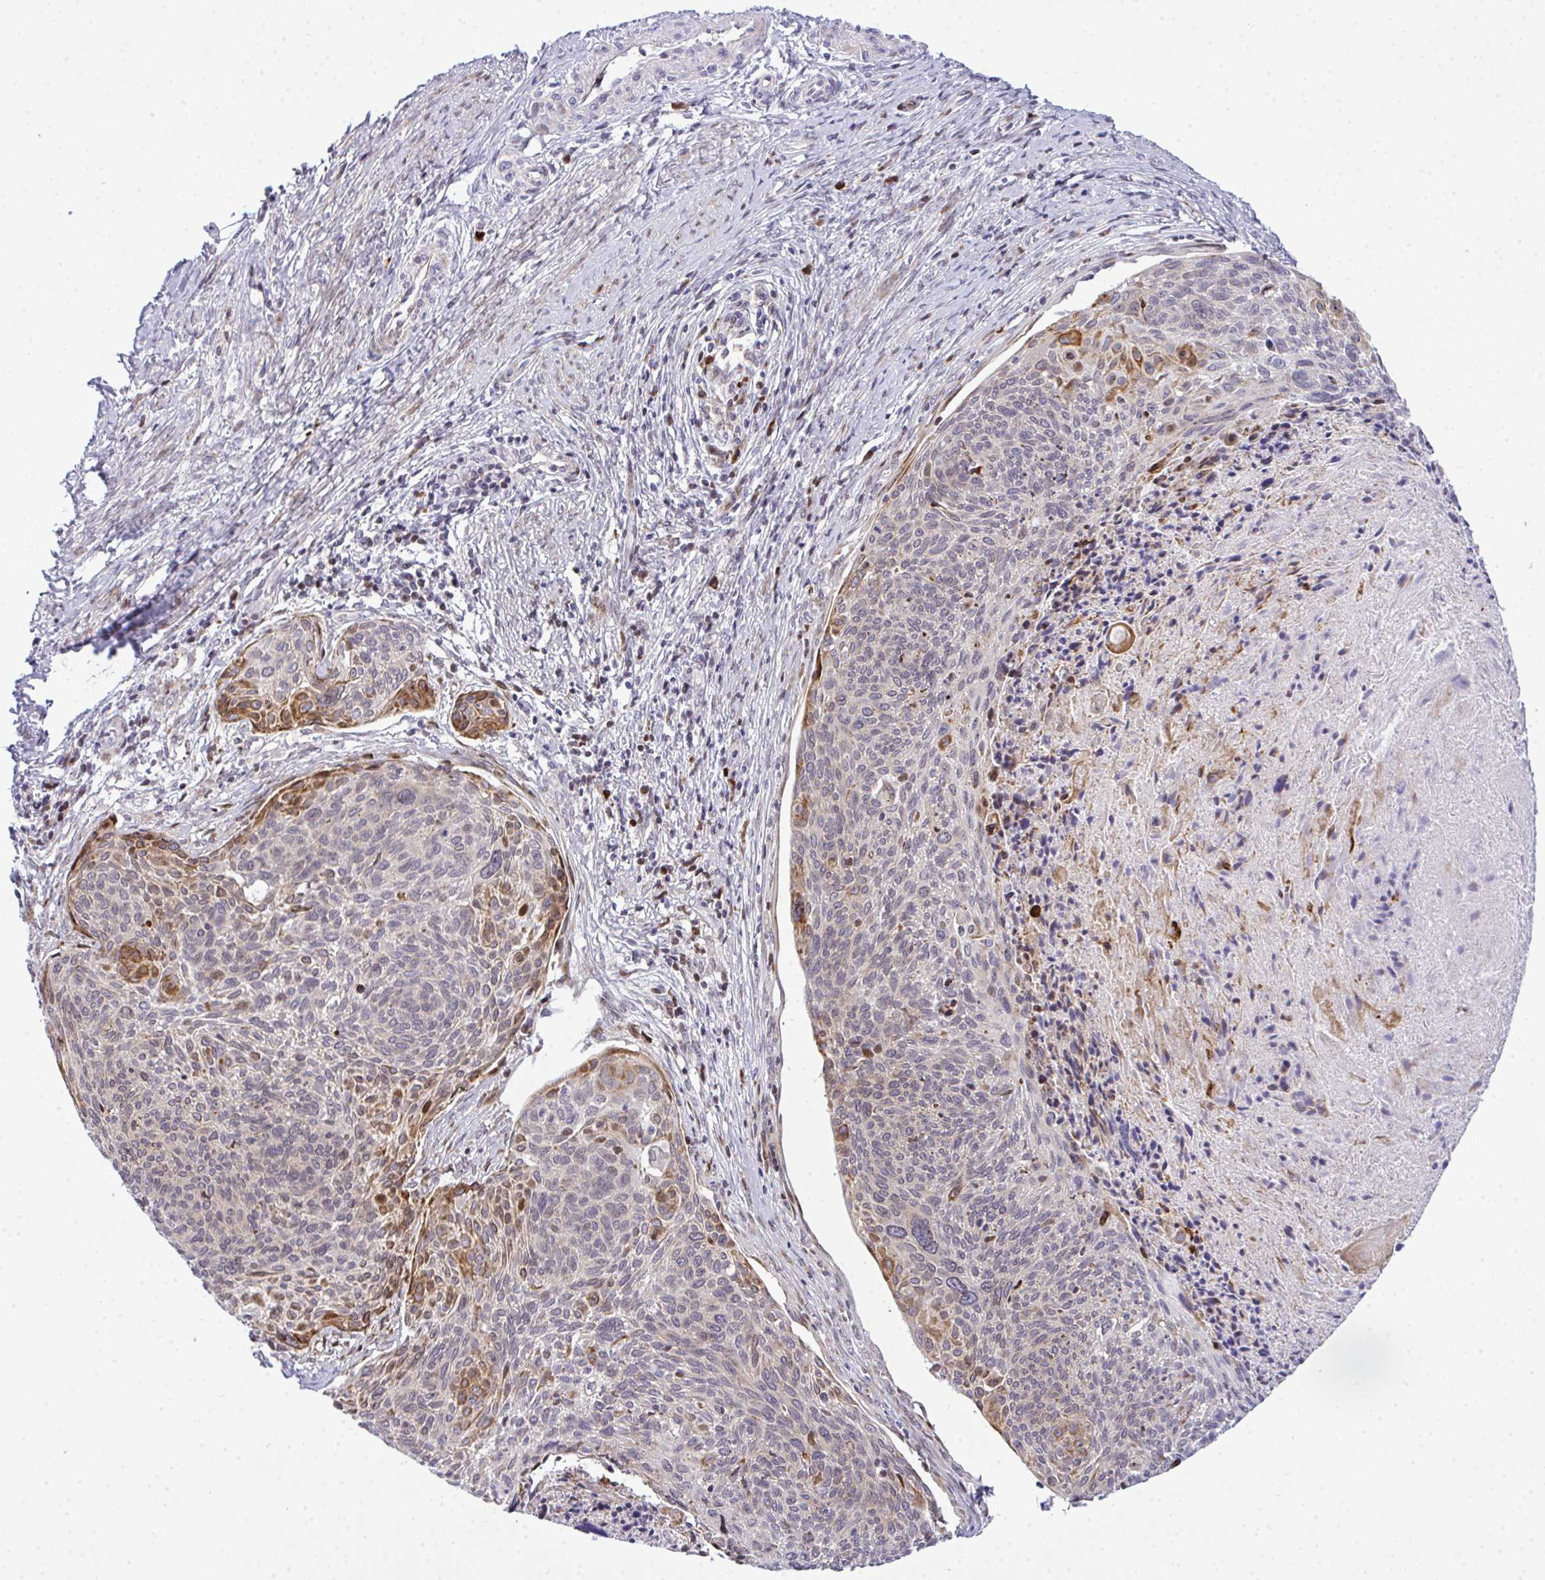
{"staining": {"intensity": "moderate", "quantity": "<25%", "location": "cytoplasmic/membranous"}, "tissue": "cervical cancer", "cell_type": "Tumor cells", "image_type": "cancer", "snomed": [{"axis": "morphology", "description": "Squamous cell carcinoma, NOS"}, {"axis": "topography", "description": "Cervix"}], "caption": "Human cervical cancer (squamous cell carcinoma) stained for a protein (brown) shows moderate cytoplasmic/membranous positive positivity in approximately <25% of tumor cells.", "gene": "CASTOR2", "patient": {"sex": "female", "age": 49}}